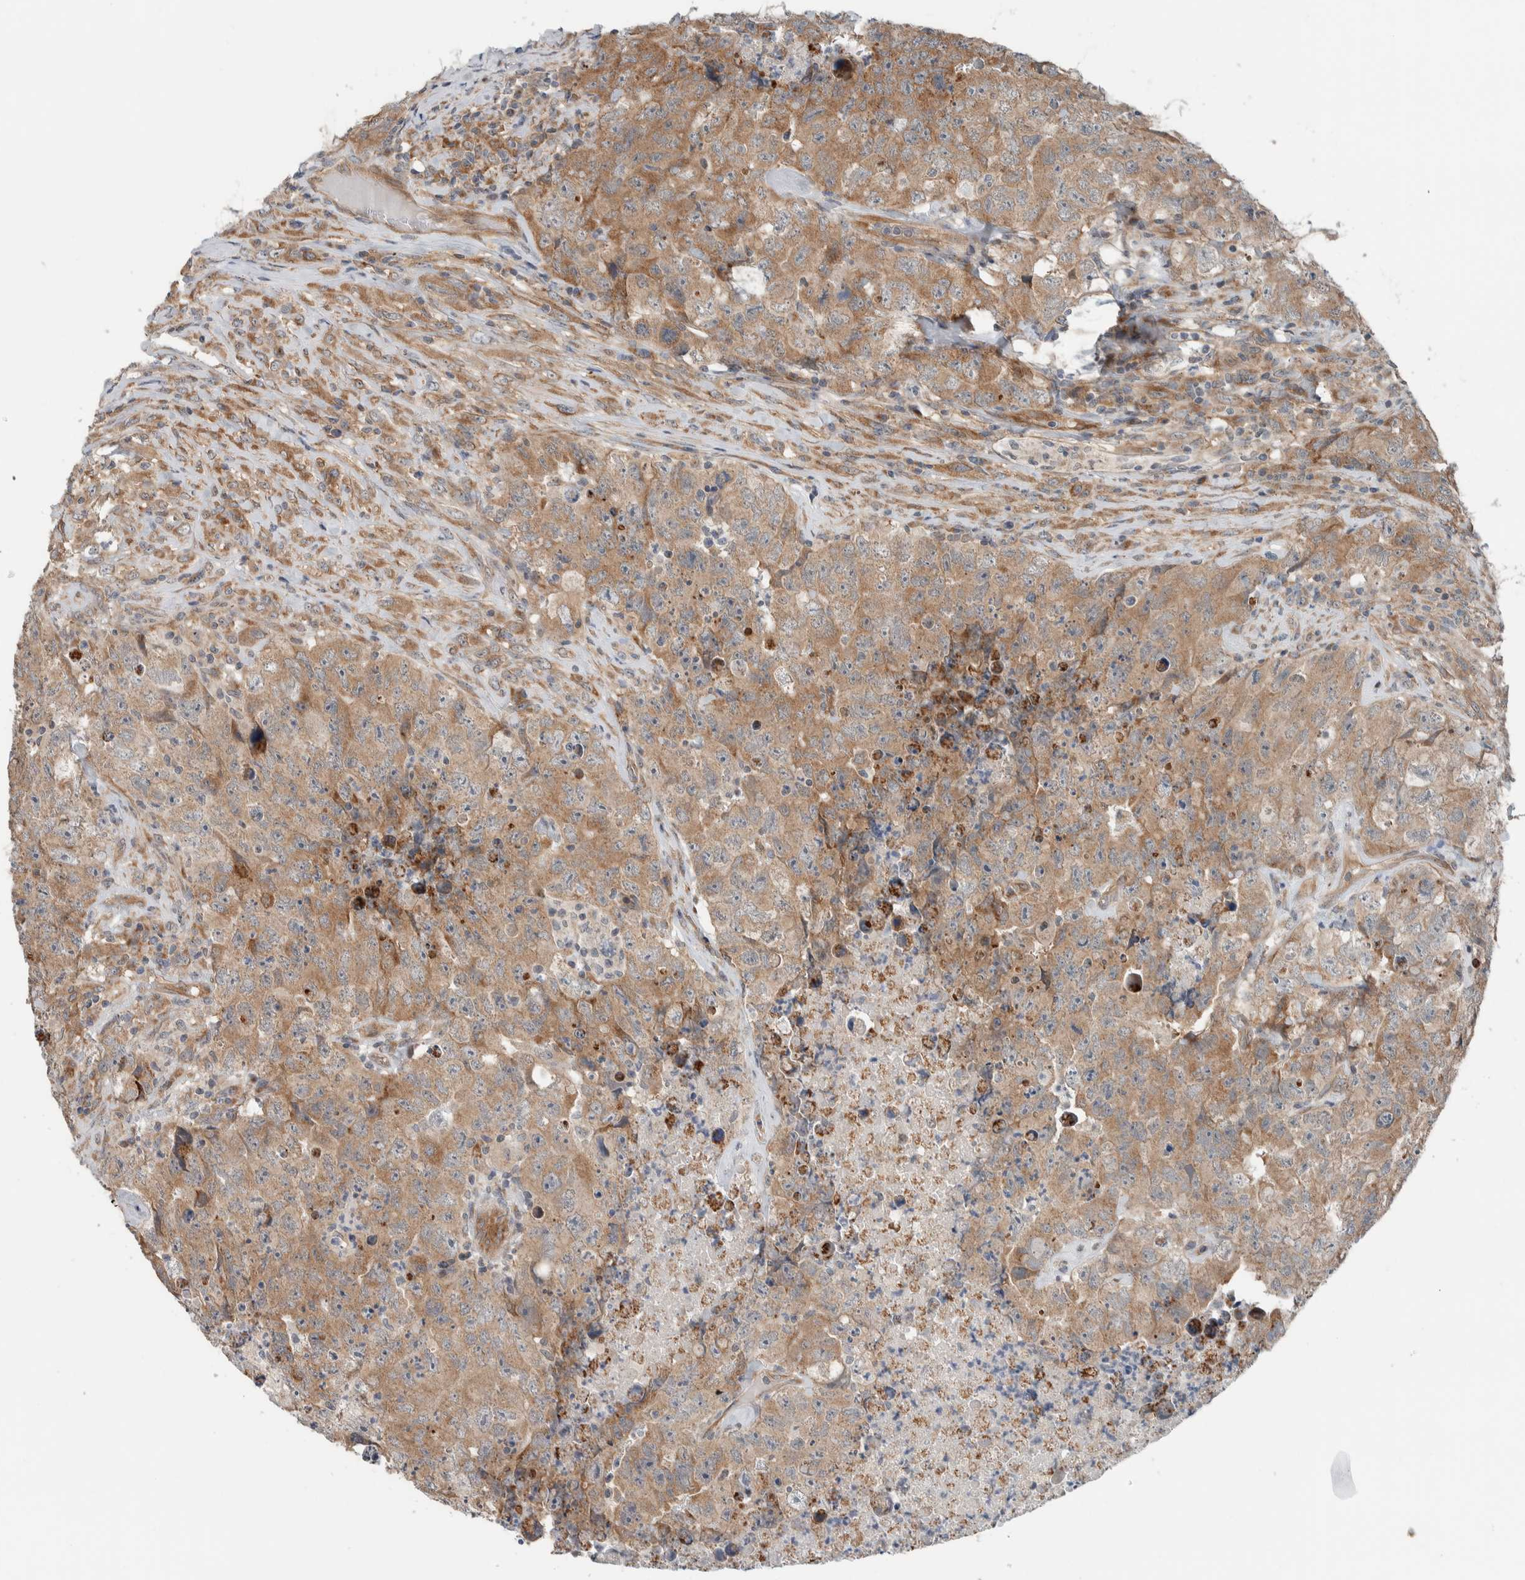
{"staining": {"intensity": "moderate", "quantity": ">75%", "location": "cytoplasmic/membranous"}, "tissue": "testis cancer", "cell_type": "Tumor cells", "image_type": "cancer", "snomed": [{"axis": "morphology", "description": "Carcinoma, Embryonal, NOS"}, {"axis": "topography", "description": "Testis"}], "caption": "IHC (DAB) staining of human testis embryonal carcinoma shows moderate cytoplasmic/membranous protein expression in about >75% of tumor cells.", "gene": "RERE", "patient": {"sex": "male", "age": 32}}